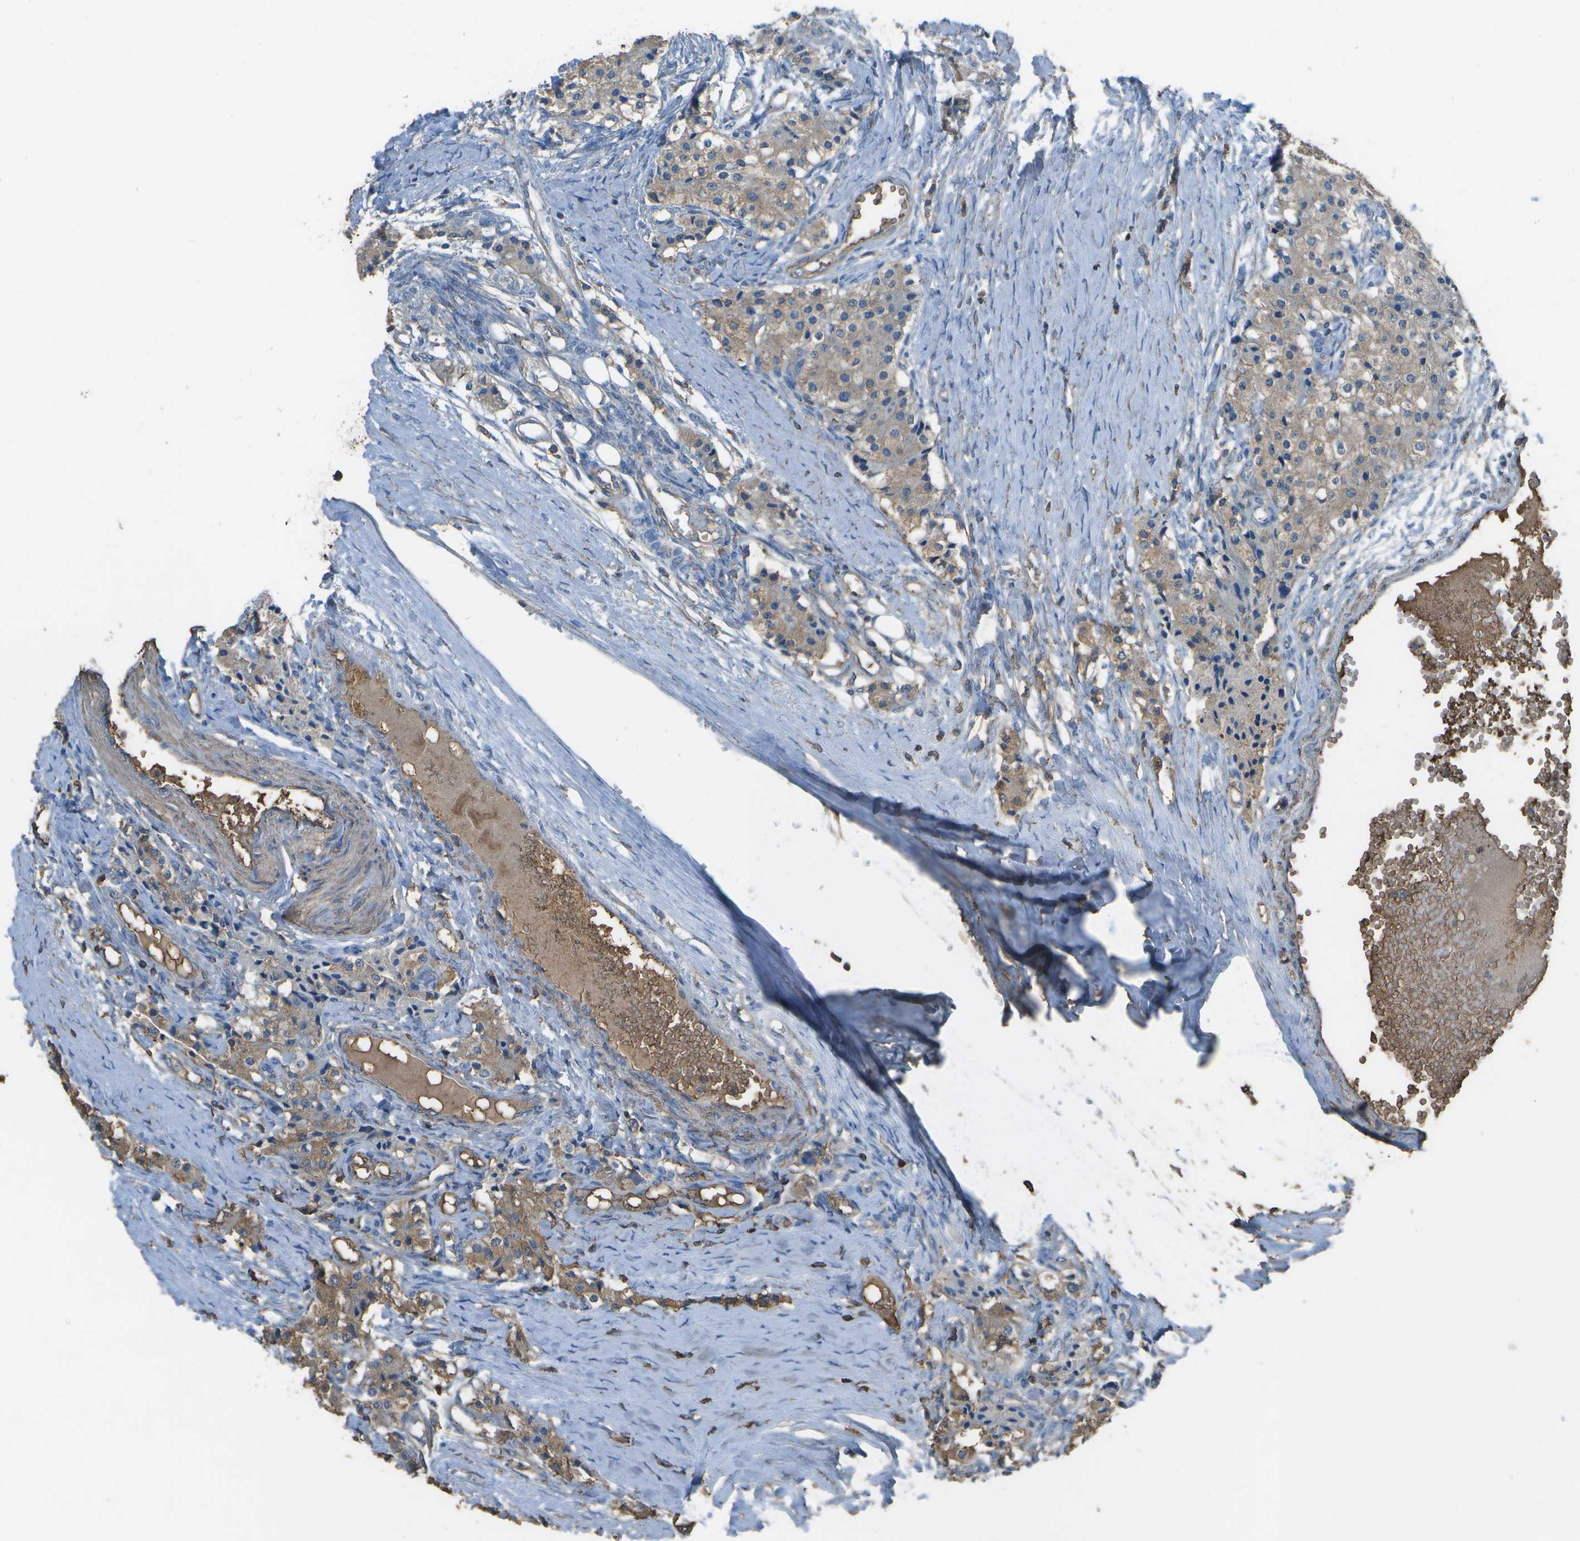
{"staining": {"intensity": "moderate", "quantity": ">75%", "location": "cytoplasmic/membranous"}, "tissue": "carcinoid", "cell_type": "Tumor cells", "image_type": "cancer", "snomed": [{"axis": "morphology", "description": "Carcinoid, malignant, NOS"}, {"axis": "topography", "description": "Colon"}], "caption": "Immunohistochemistry (IHC) histopathology image of carcinoid stained for a protein (brown), which exhibits medium levels of moderate cytoplasmic/membranous positivity in approximately >75% of tumor cells.", "gene": "CYP4F11", "patient": {"sex": "female", "age": 52}}